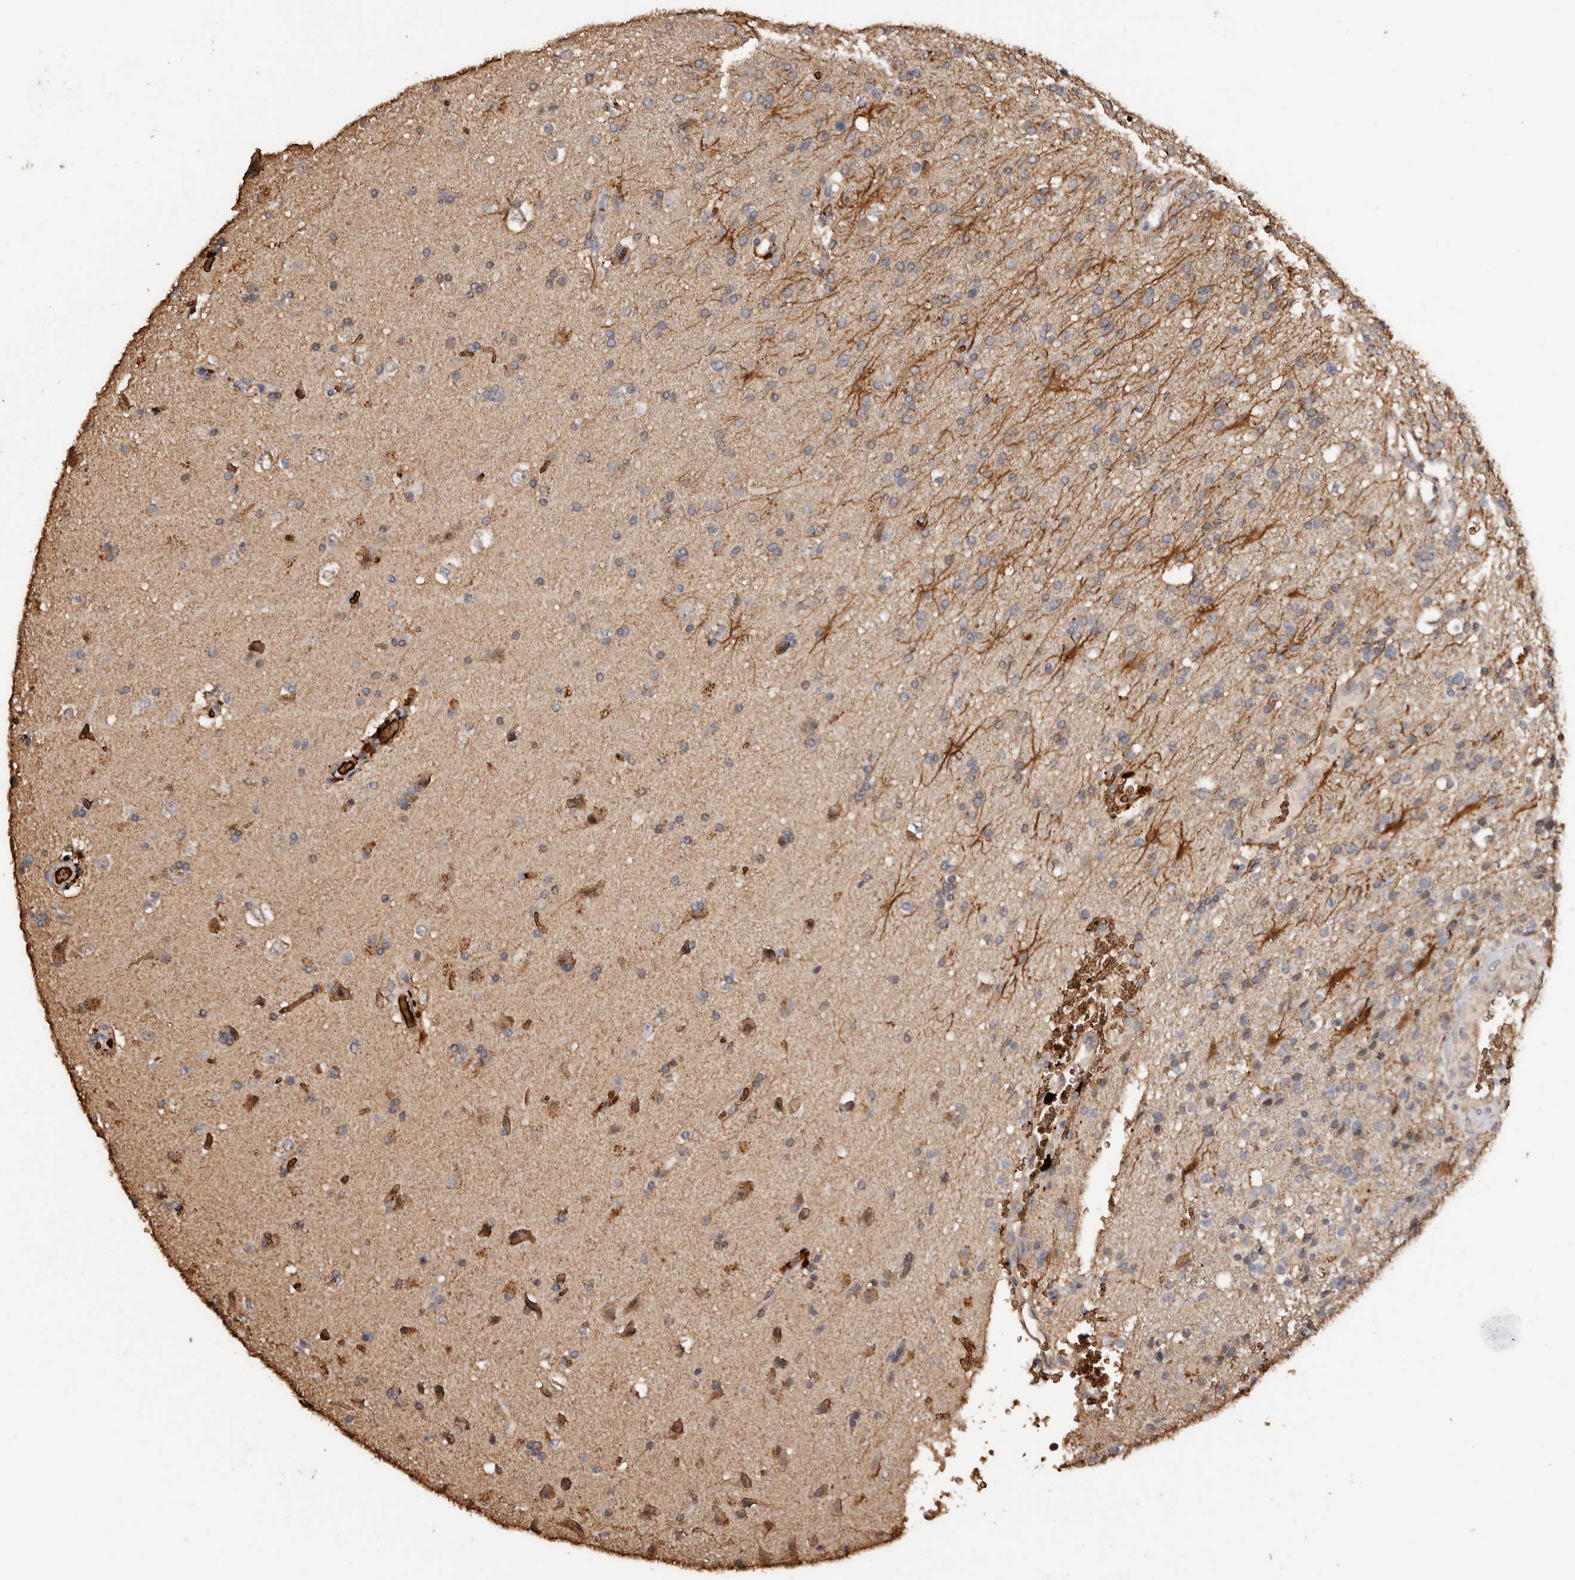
{"staining": {"intensity": "moderate", "quantity": "<25%", "location": "cytoplasmic/membranous"}, "tissue": "glioma", "cell_type": "Tumor cells", "image_type": "cancer", "snomed": [{"axis": "morphology", "description": "Glioma, malignant, High grade"}, {"axis": "topography", "description": "Brain"}], "caption": "Protein staining of malignant glioma (high-grade) tissue shows moderate cytoplasmic/membranous positivity in approximately <25% of tumor cells.", "gene": "GRAMD2A", "patient": {"sex": "male", "age": 72}}